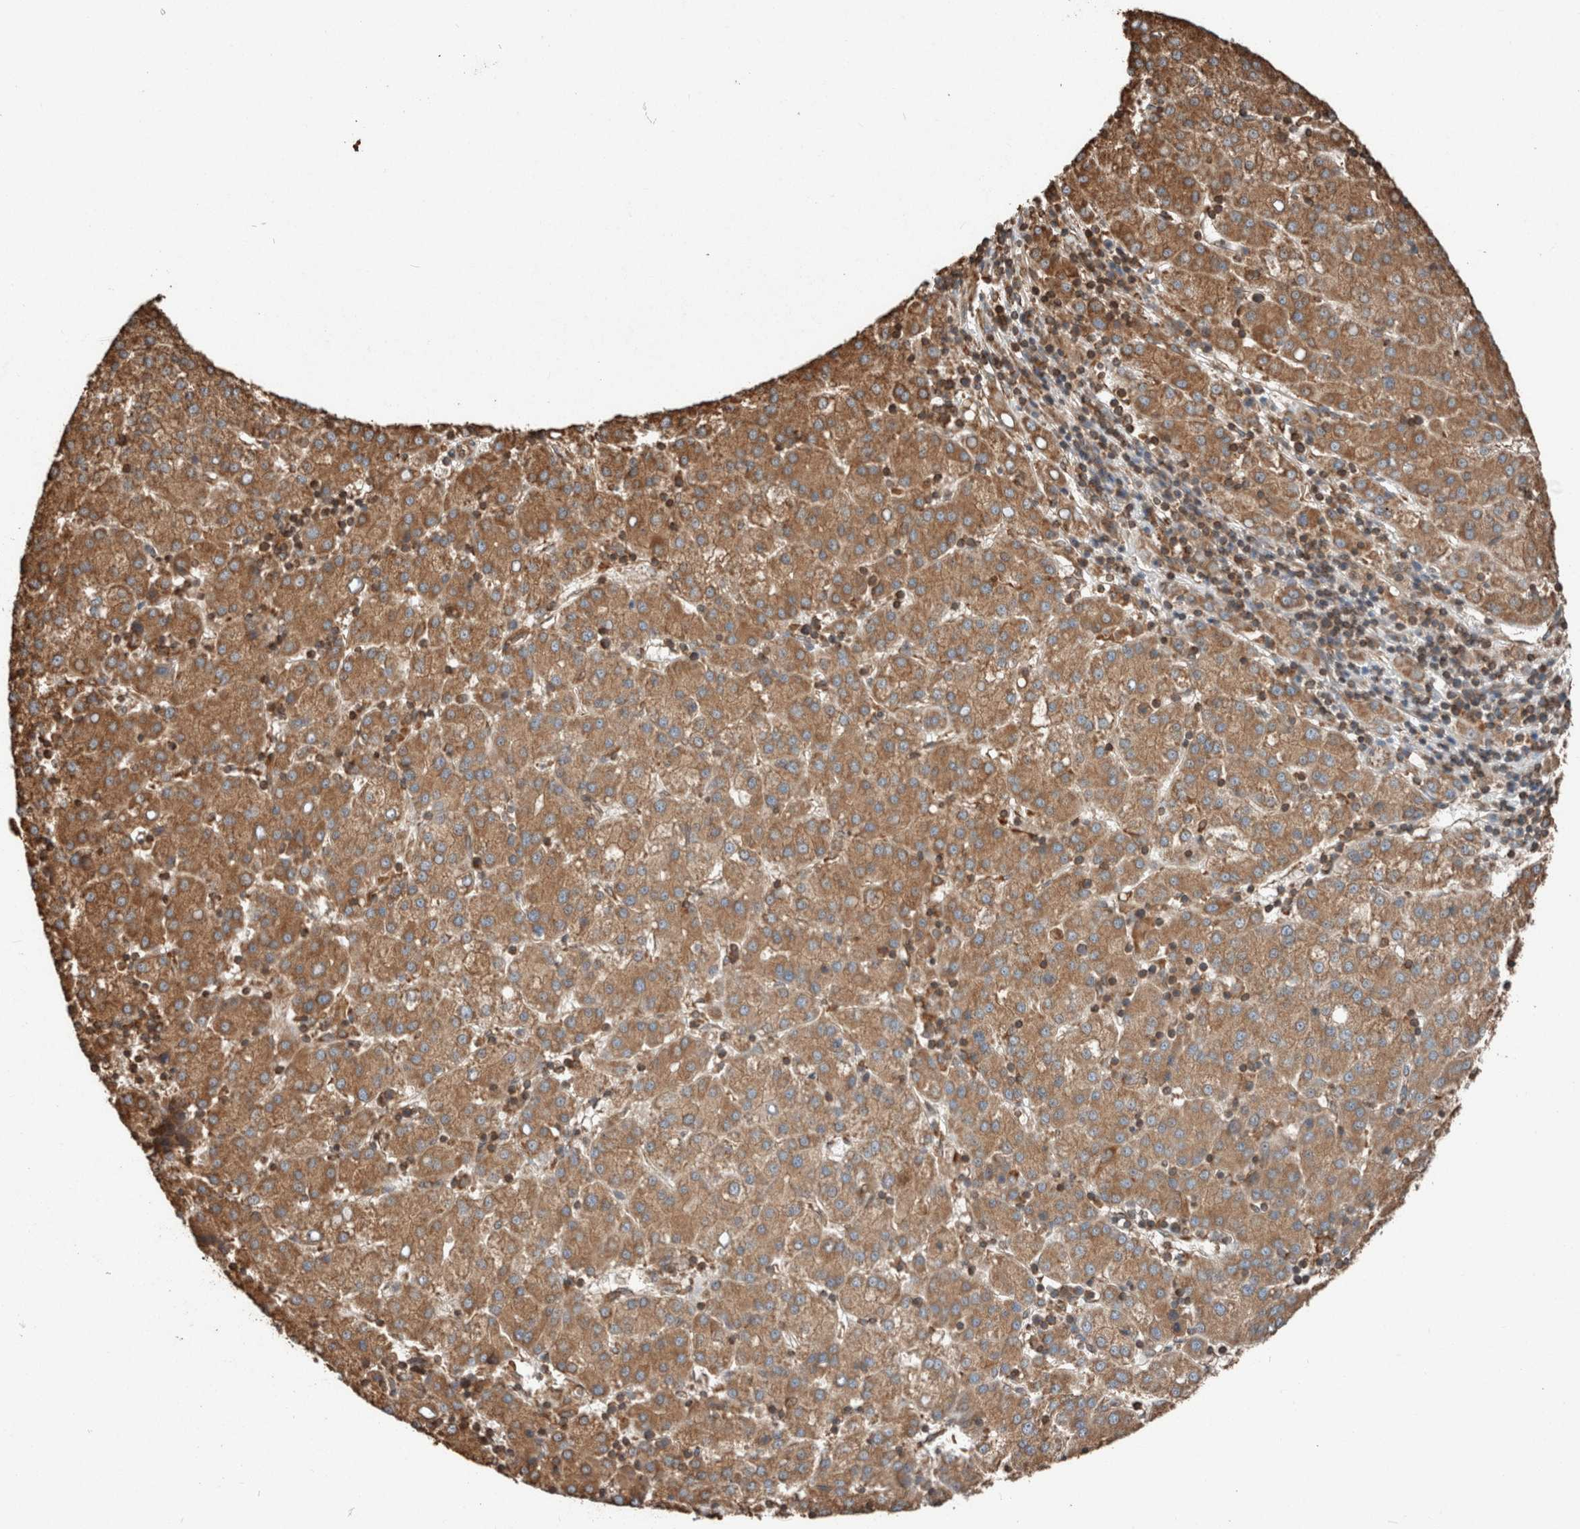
{"staining": {"intensity": "moderate", "quantity": ">75%", "location": "cytoplasmic/membranous"}, "tissue": "liver cancer", "cell_type": "Tumor cells", "image_type": "cancer", "snomed": [{"axis": "morphology", "description": "Carcinoma, Hepatocellular, NOS"}, {"axis": "topography", "description": "Liver"}], "caption": "Protein analysis of liver cancer tissue reveals moderate cytoplasmic/membranous positivity in approximately >75% of tumor cells.", "gene": "ERAP2", "patient": {"sex": "female", "age": 58}}